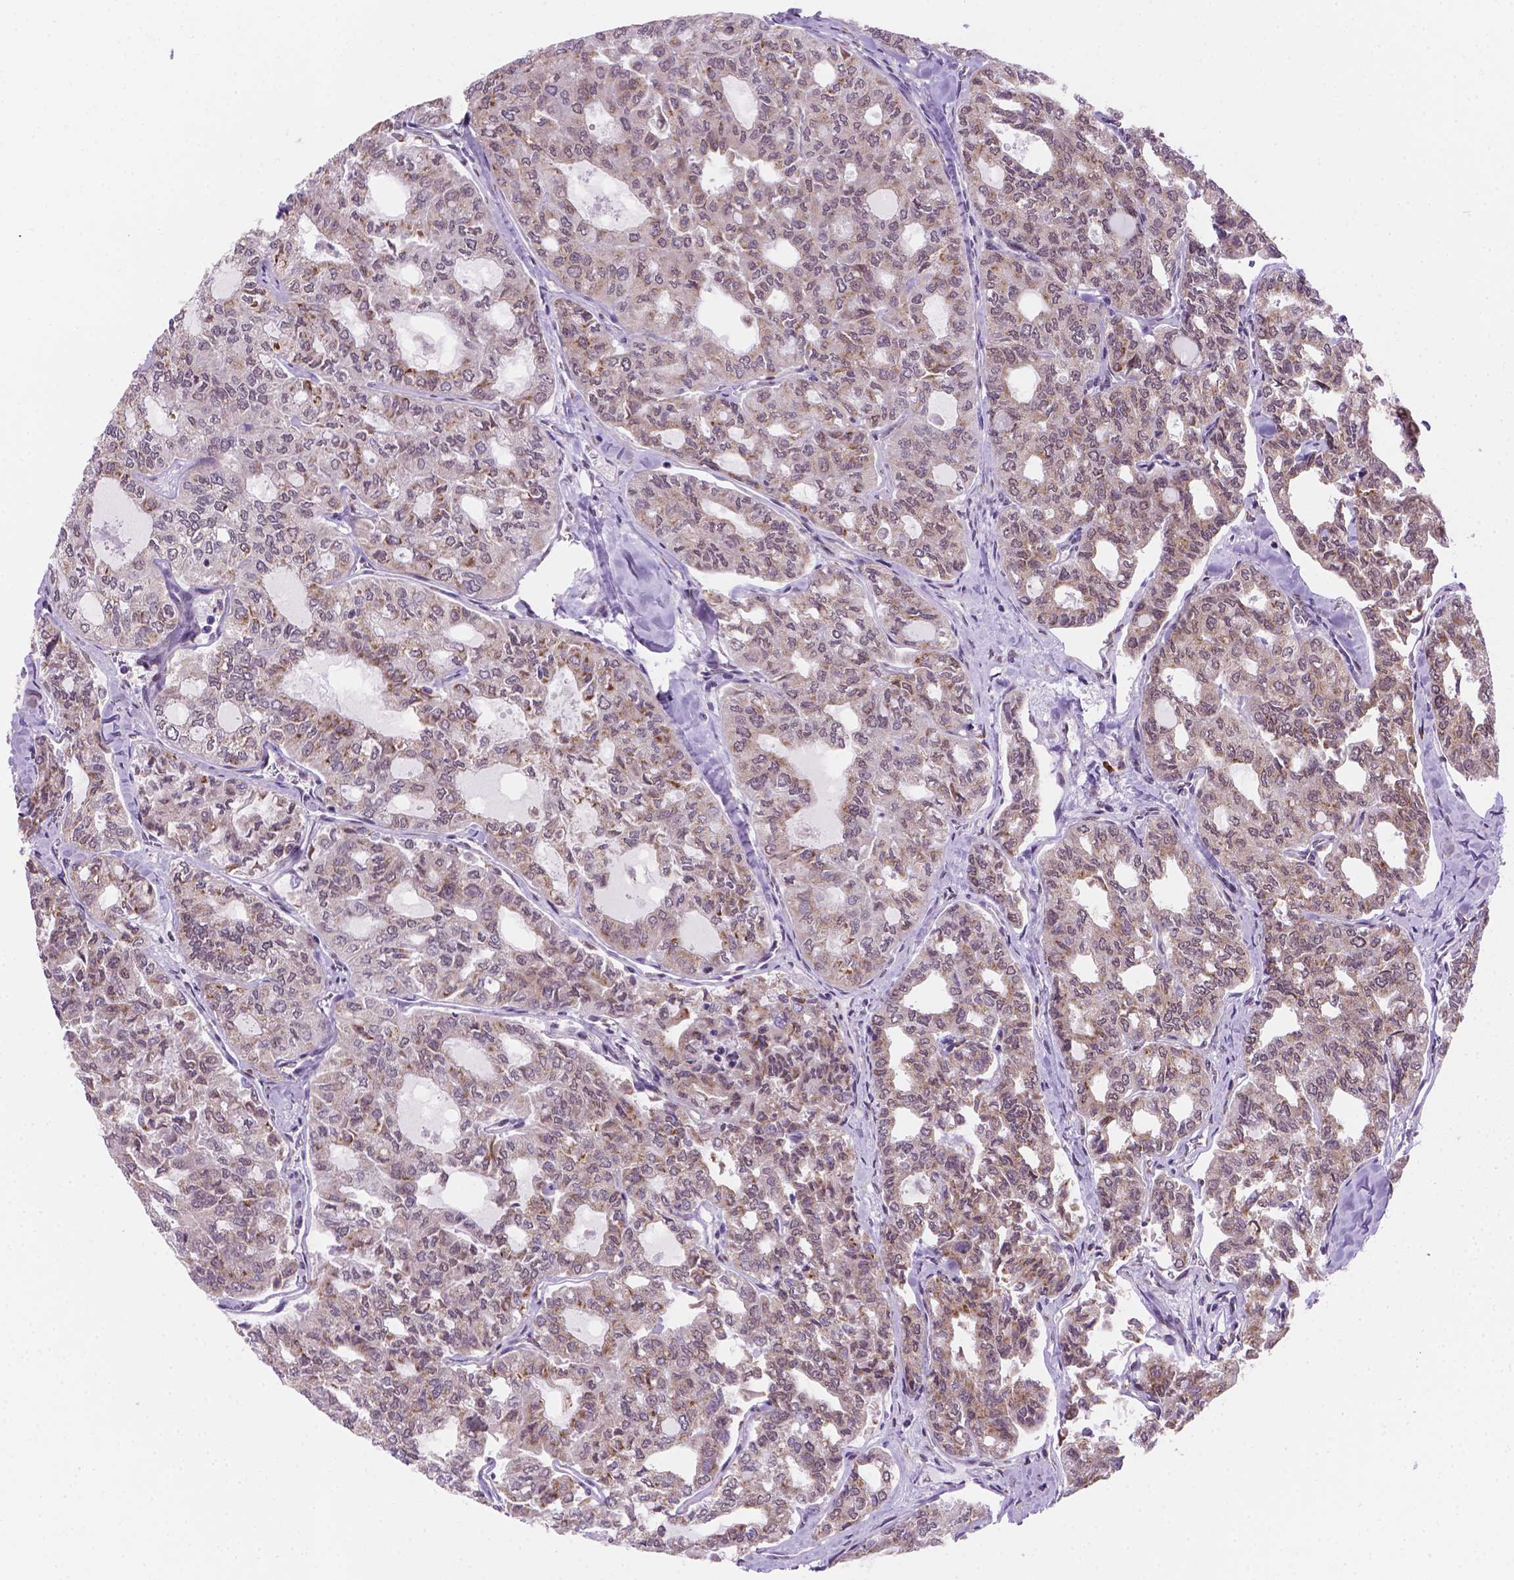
{"staining": {"intensity": "moderate", "quantity": "25%-75%", "location": "cytoplasmic/membranous"}, "tissue": "thyroid cancer", "cell_type": "Tumor cells", "image_type": "cancer", "snomed": [{"axis": "morphology", "description": "Follicular adenoma carcinoma, NOS"}, {"axis": "topography", "description": "Thyroid gland"}], "caption": "Thyroid follicular adenoma carcinoma was stained to show a protein in brown. There is medium levels of moderate cytoplasmic/membranous expression in approximately 25%-75% of tumor cells.", "gene": "FNIP1", "patient": {"sex": "male", "age": 75}}